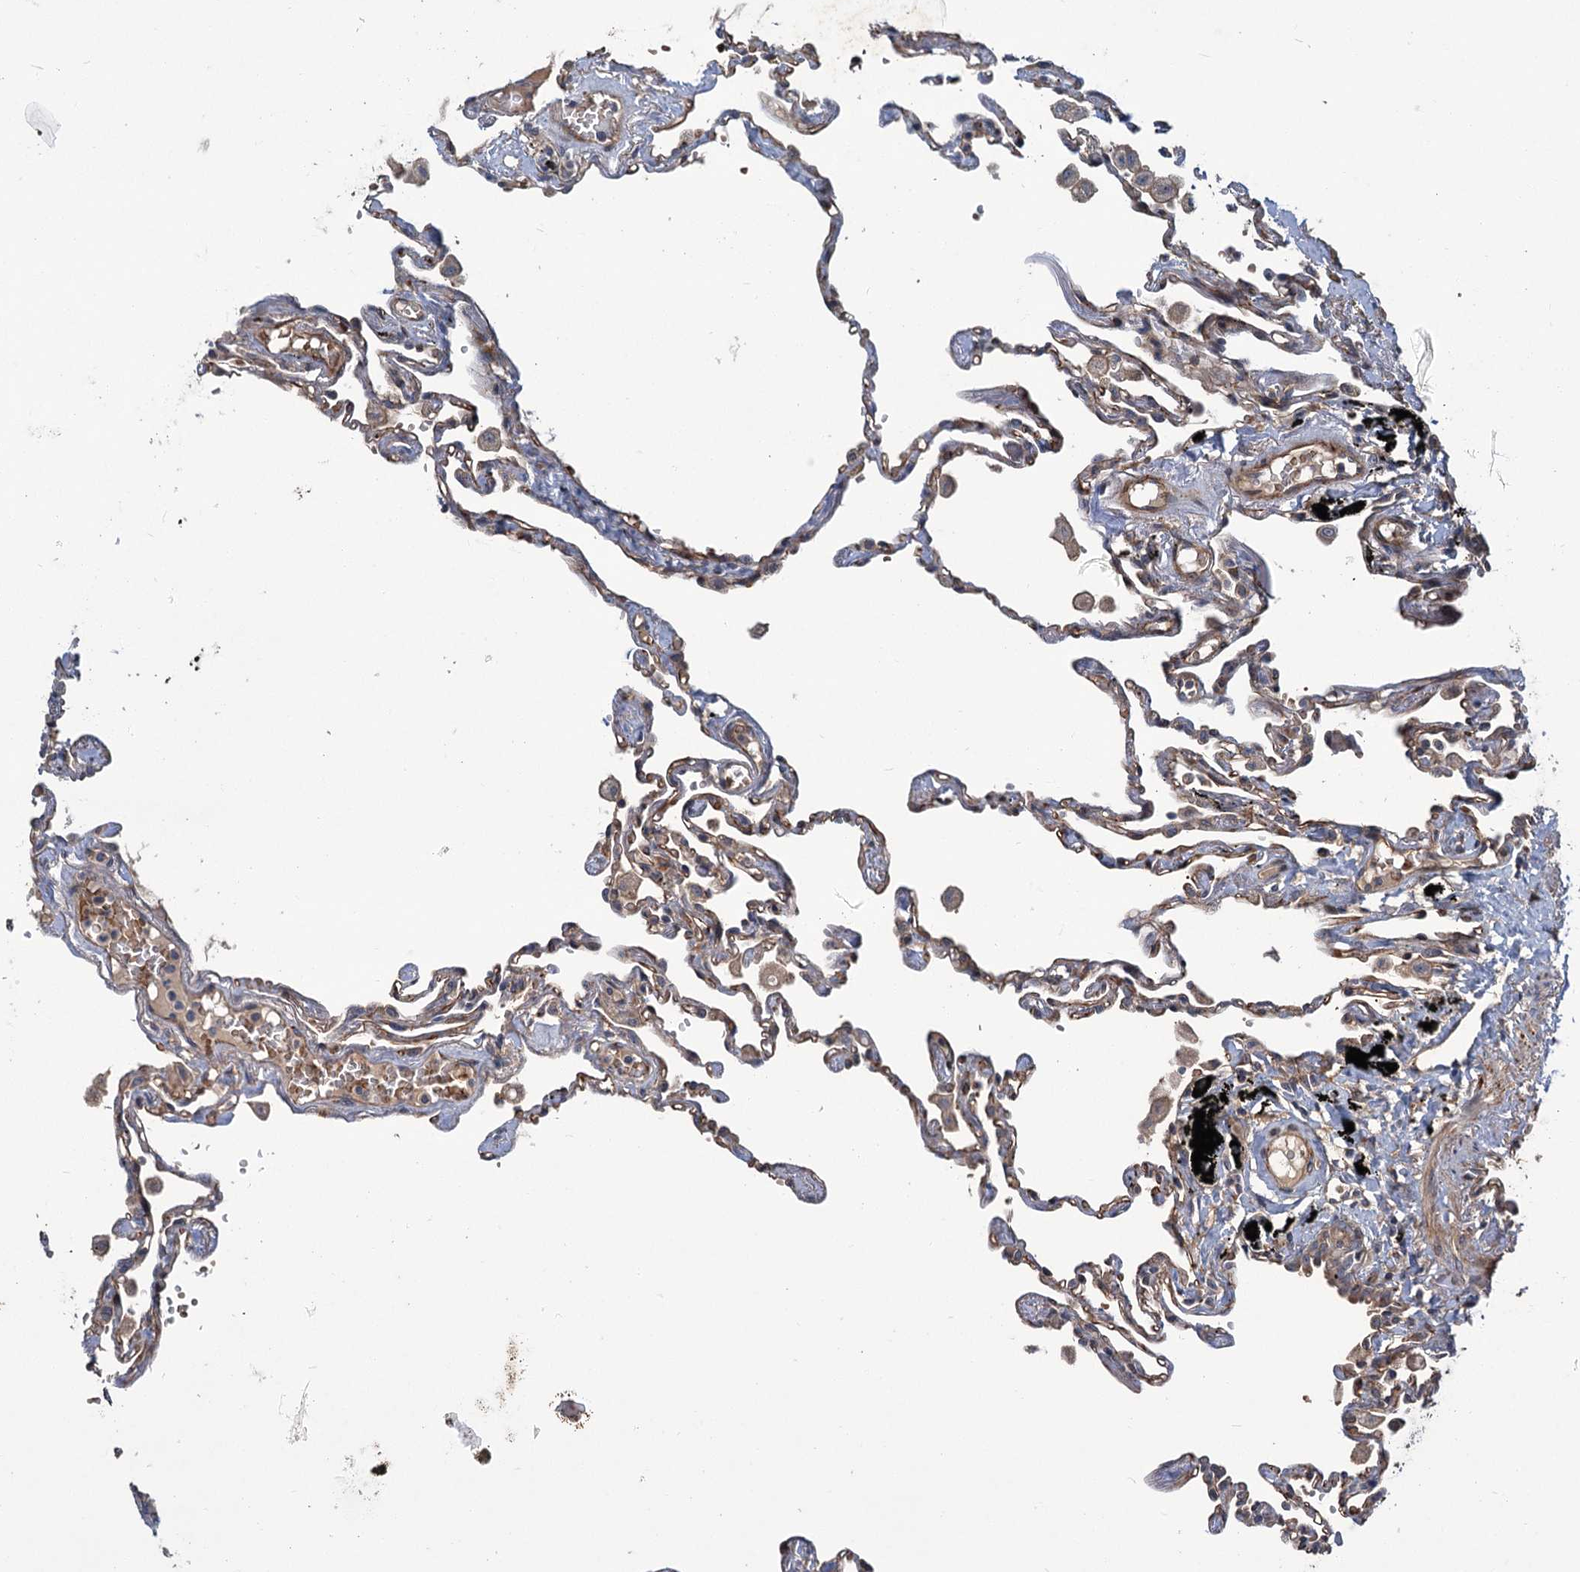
{"staining": {"intensity": "weak", "quantity": "25%-75%", "location": "cytoplasmic/membranous"}, "tissue": "lung", "cell_type": "Alveolar cells", "image_type": "normal", "snomed": [{"axis": "morphology", "description": "Normal tissue, NOS"}, {"axis": "topography", "description": "Lung"}], "caption": "Protein expression analysis of unremarkable human lung reveals weak cytoplasmic/membranous positivity in about 25%-75% of alveolar cells. Using DAB (brown) and hematoxylin (blue) stains, captured at high magnification using brightfield microscopy.", "gene": "PKN2", "patient": {"sex": "female", "age": 67}}